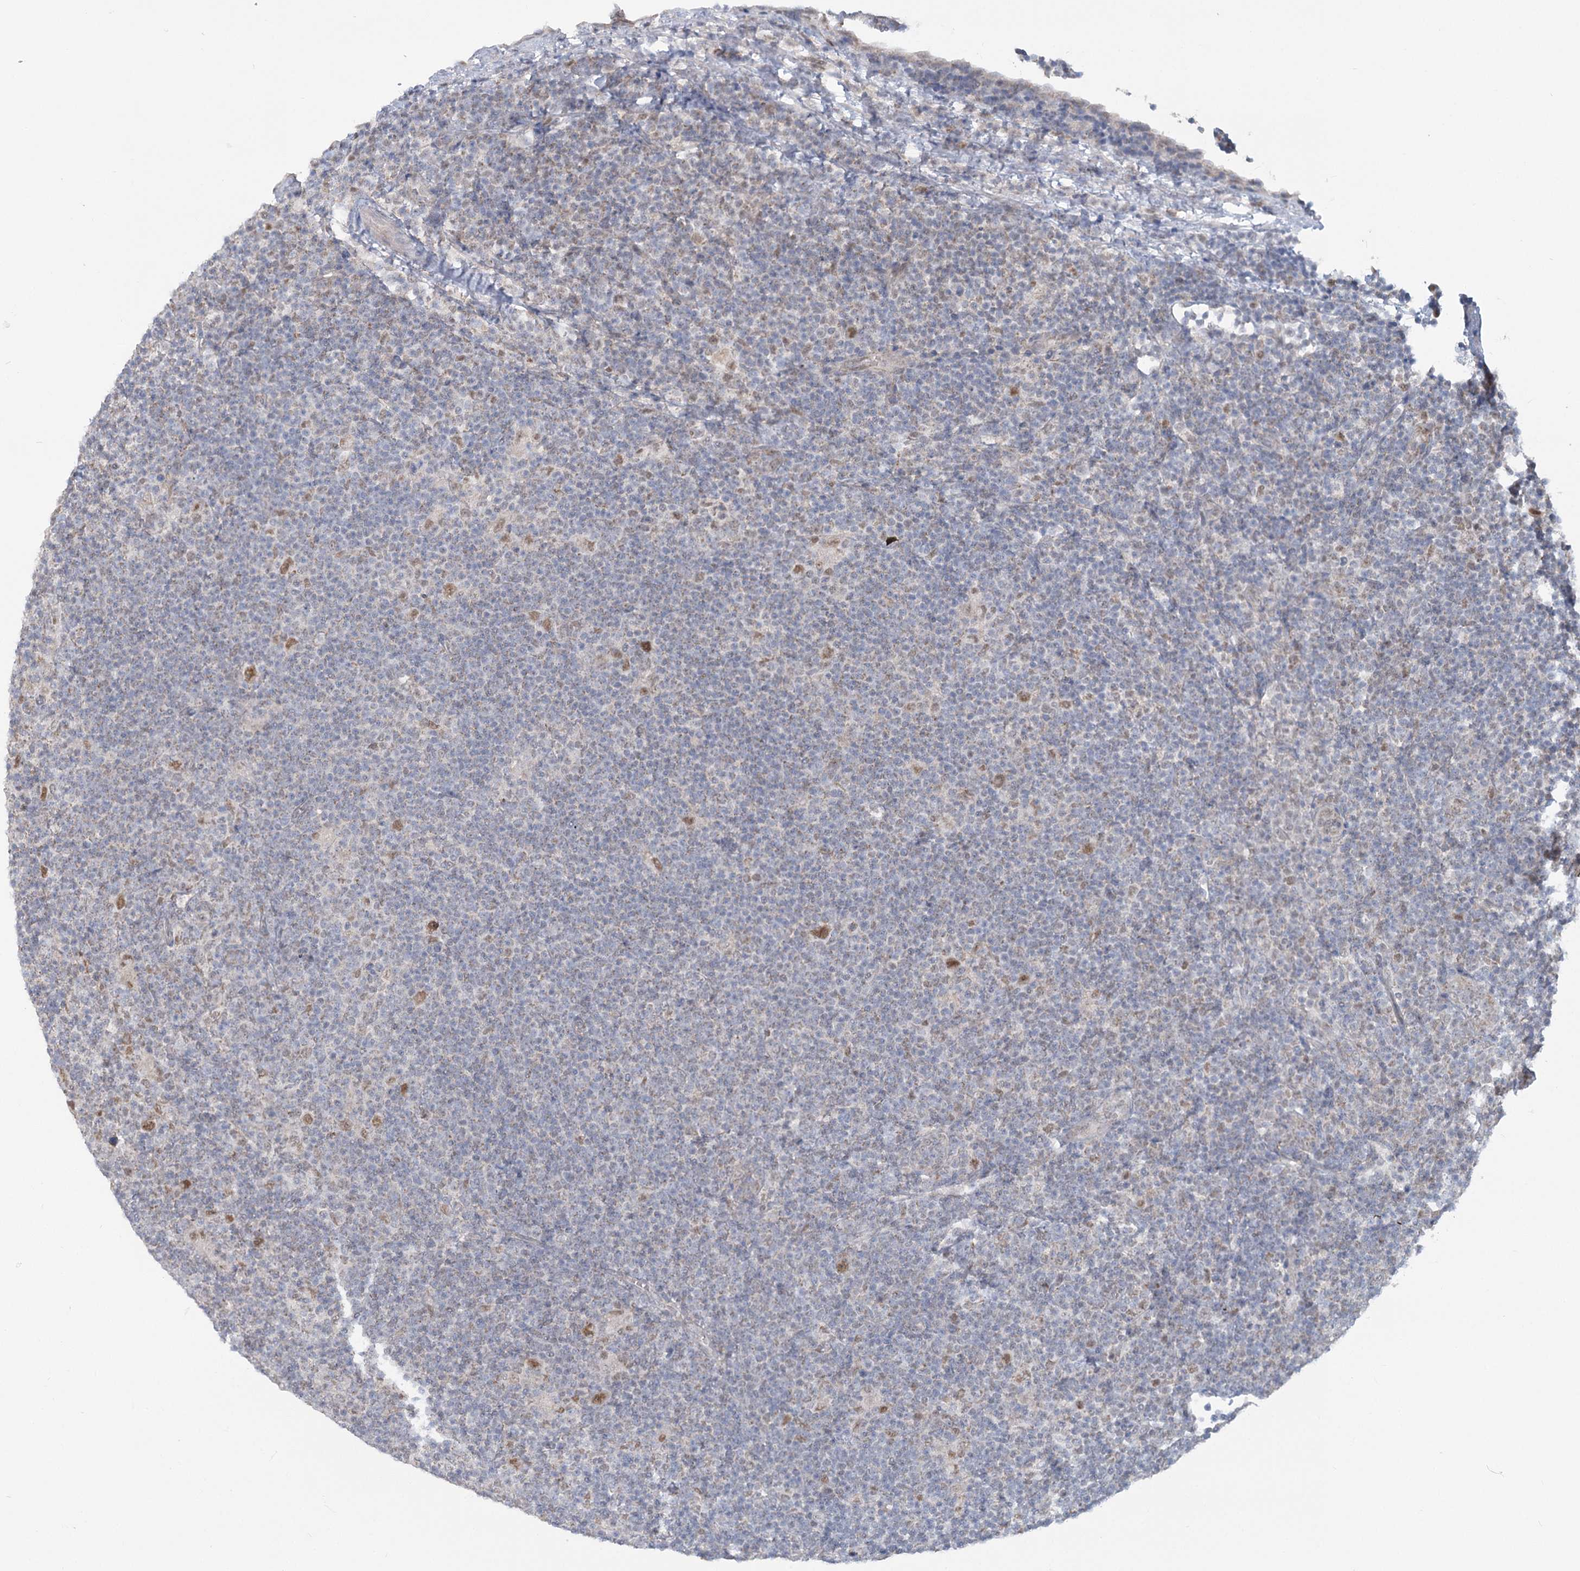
{"staining": {"intensity": "moderate", "quantity": ">75%", "location": "nuclear"}, "tissue": "lymphoma", "cell_type": "Tumor cells", "image_type": "cancer", "snomed": [{"axis": "morphology", "description": "Hodgkin's disease, NOS"}, {"axis": "topography", "description": "Lymph node"}], "caption": "Immunohistochemical staining of lymphoma exhibits medium levels of moderate nuclear expression in about >75% of tumor cells.", "gene": "MTG1", "patient": {"sex": "female", "age": 57}}